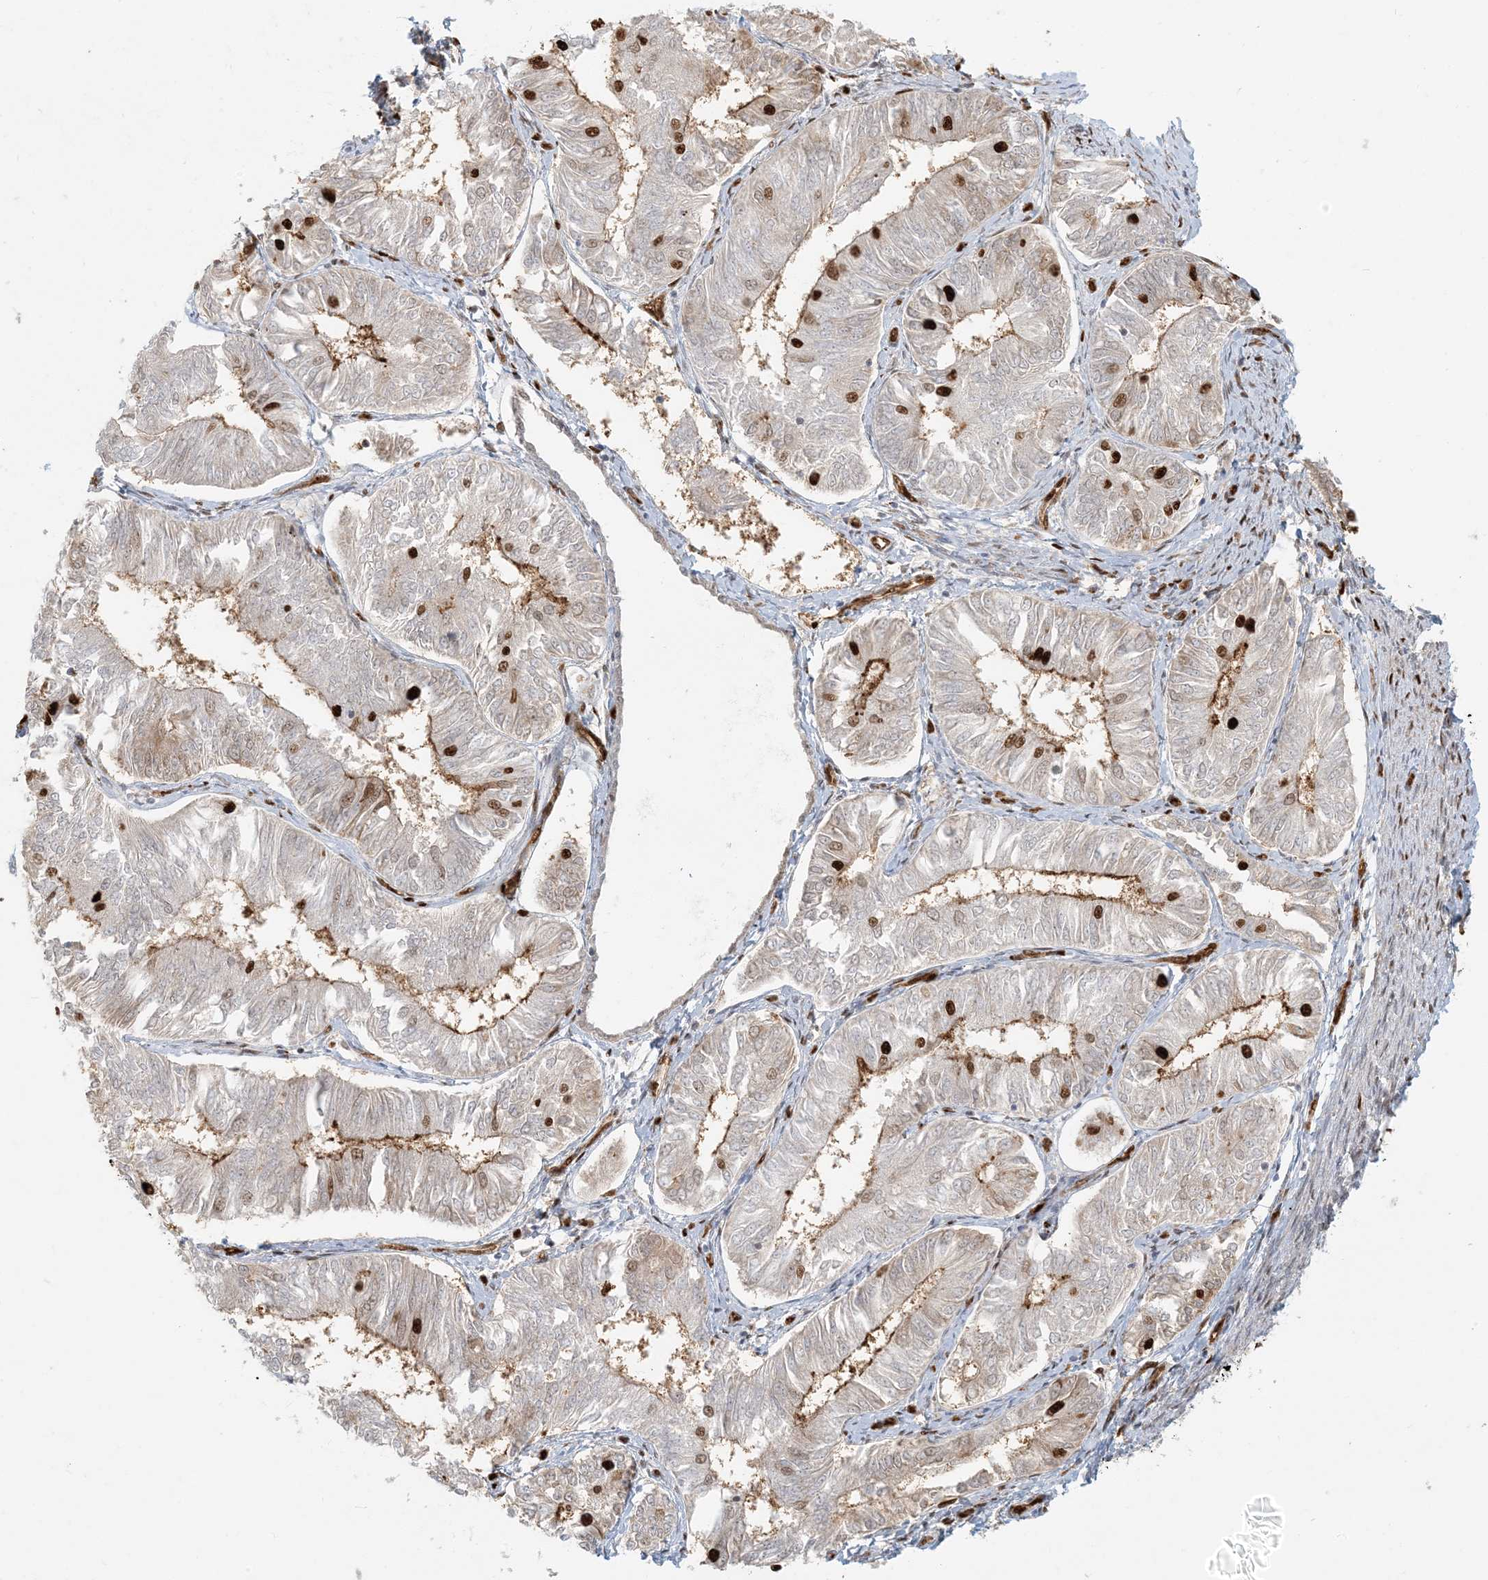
{"staining": {"intensity": "moderate", "quantity": "<25%", "location": "cytoplasmic/membranous,nuclear"}, "tissue": "endometrial cancer", "cell_type": "Tumor cells", "image_type": "cancer", "snomed": [{"axis": "morphology", "description": "Adenocarcinoma, NOS"}, {"axis": "topography", "description": "Endometrium"}], "caption": "Endometrial cancer stained with immunohistochemistry (IHC) shows moderate cytoplasmic/membranous and nuclear positivity in about <25% of tumor cells. (DAB IHC with brightfield microscopy, high magnification).", "gene": "CKS2", "patient": {"sex": "female", "age": 58}}